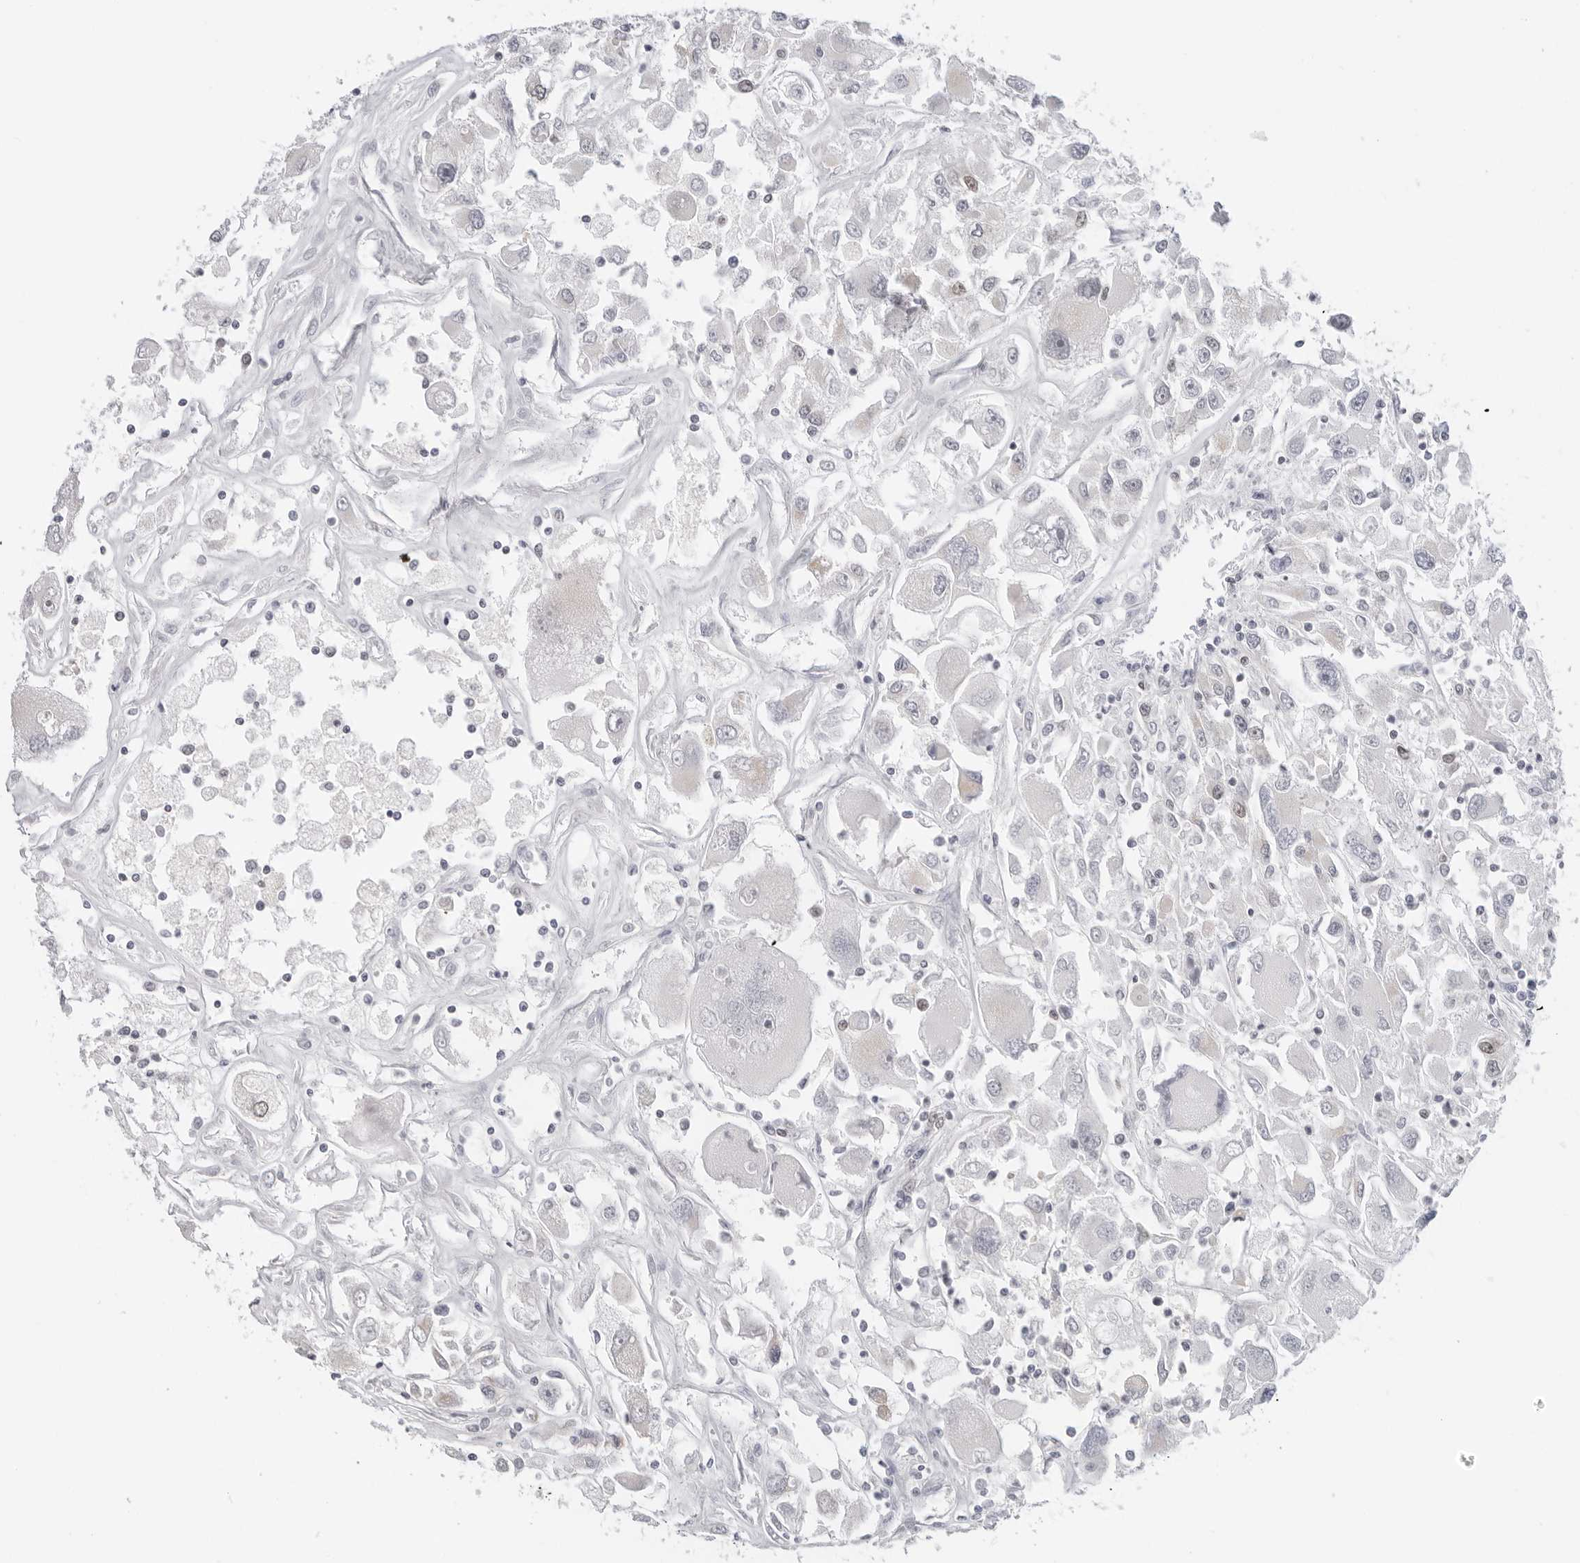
{"staining": {"intensity": "negative", "quantity": "none", "location": "none"}, "tissue": "renal cancer", "cell_type": "Tumor cells", "image_type": "cancer", "snomed": [{"axis": "morphology", "description": "Adenocarcinoma, NOS"}, {"axis": "topography", "description": "Kidney"}], "caption": "Human renal cancer stained for a protein using immunohistochemistry (IHC) displays no staining in tumor cells.", "gene": "FOXK2", "patient": {"sex": "female", "age": 52}}